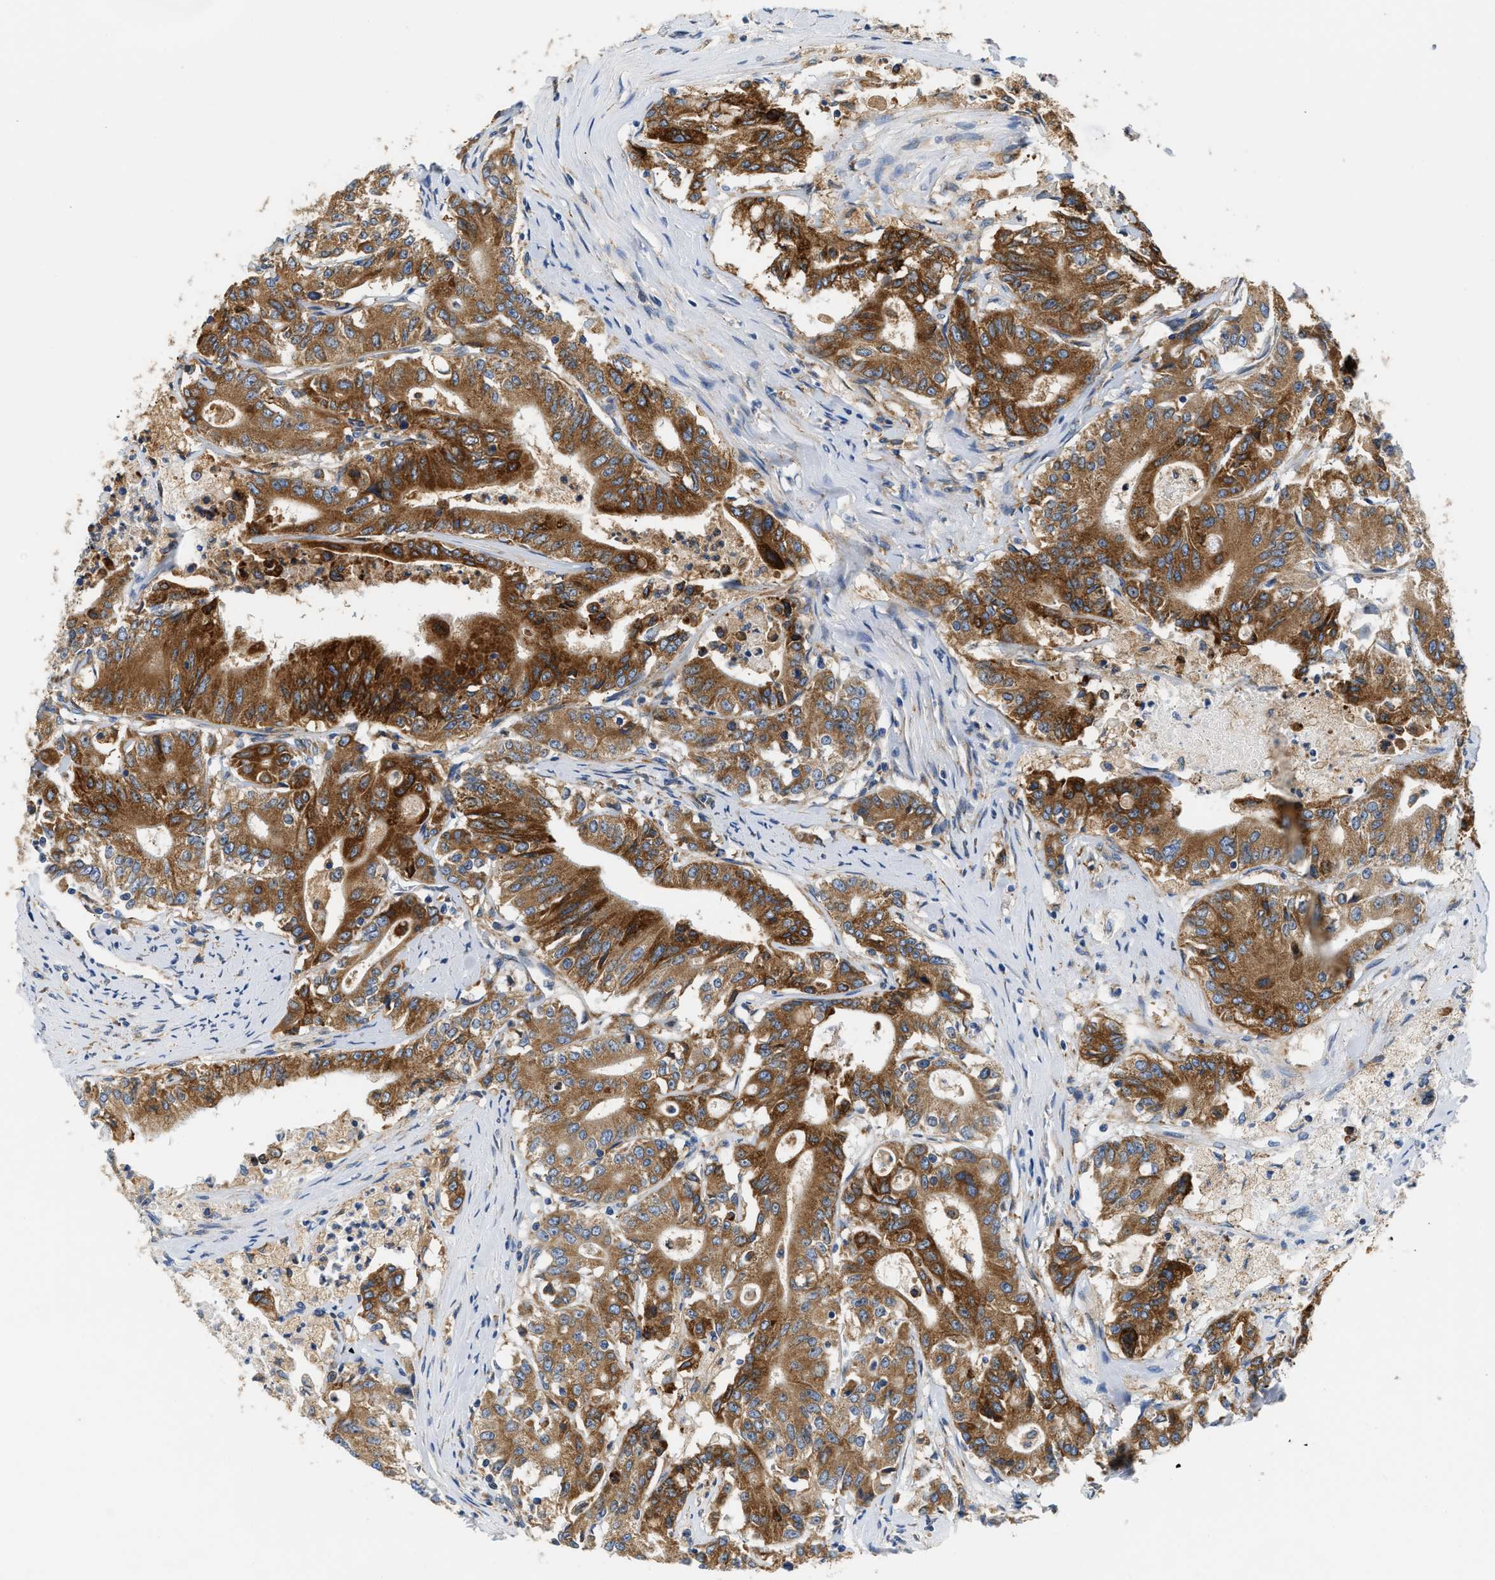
{"staining": {"intensity": "strong", "quantity": ">75%", "location": "cytoplasmic/membranous"}, "tissue": "colorectal cancer", "cell_type": "Tumor cells", "image_type": "cancer", "snomed": [{"axis": "morphology", "description": "Adenocarcinoma, NOS"}, {"axis": "topography", "description": "Colon"}], "caption": "A high-resolution image shows immunohistochemistry (IHC) staining of colorectal cancer, which shows strong cytoplasmic/membranous expression in about >75% of tumor cells. Using DAB (3,3'-diaminobenzidine) (brown) and hematoxylin (blue) stains, captured at high magnification using brightfield microscopy.", "gene": "HDHD3", "patient": {"sex": "female", "age": 77}}